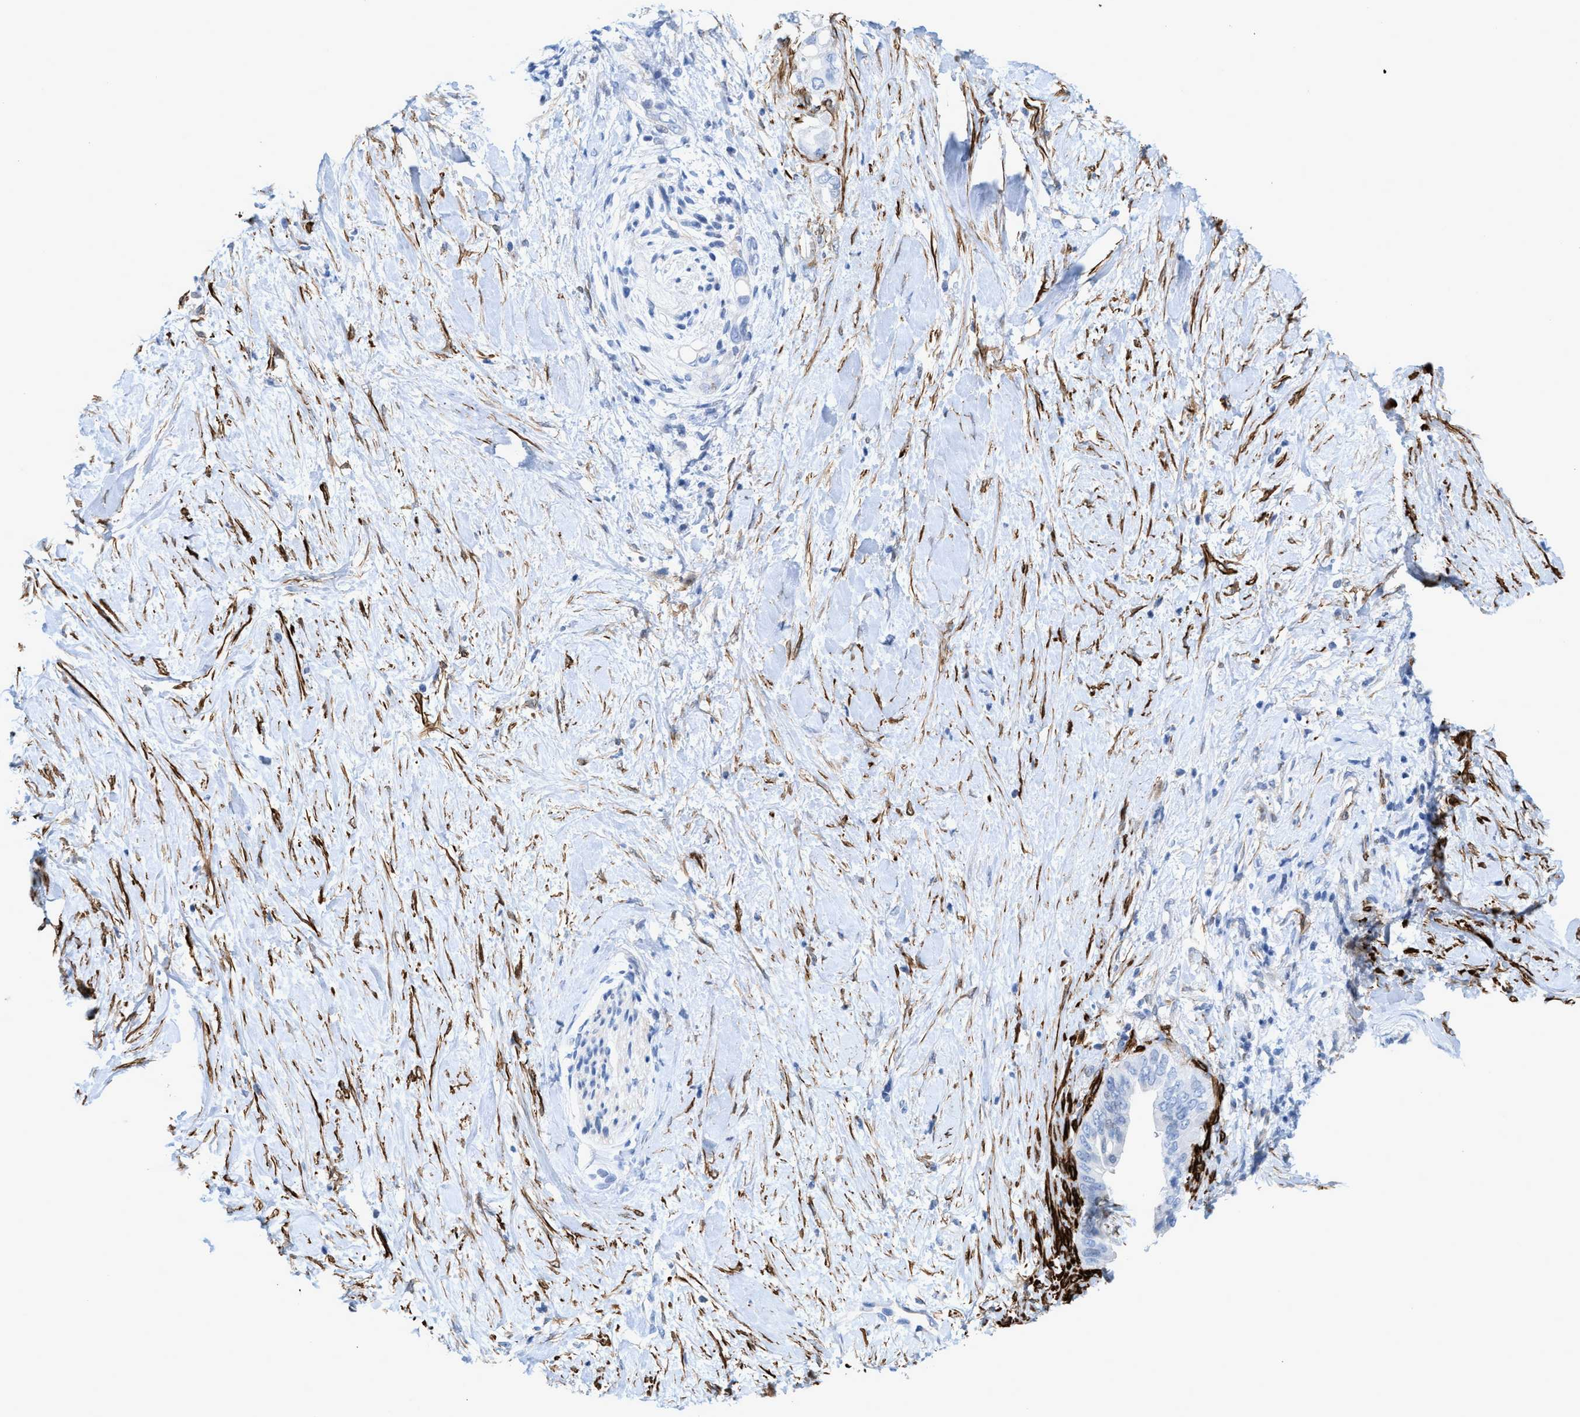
{"staining": {"intensity": "negative", "quantity": "none", "location": "none"}, "tissue": "pancreatic cancer", "cell_type": "Tumor cells", "image_type": "cancer", "snomed": [{"axis": "morphology", "description": "Adenocarcinoma, NOS"}, {"axis": "topography", "description": "Pancreas"}], "caption": "IHC micrograph of neoplastic tissue: adenocarcinoma (pancreatic) stained with DAB exhibits no significant protein staining in tumor cells. Nuclei are stained in blue.", "gene": "TAGLN", "patient": {"sex": "female", "age": 56}}